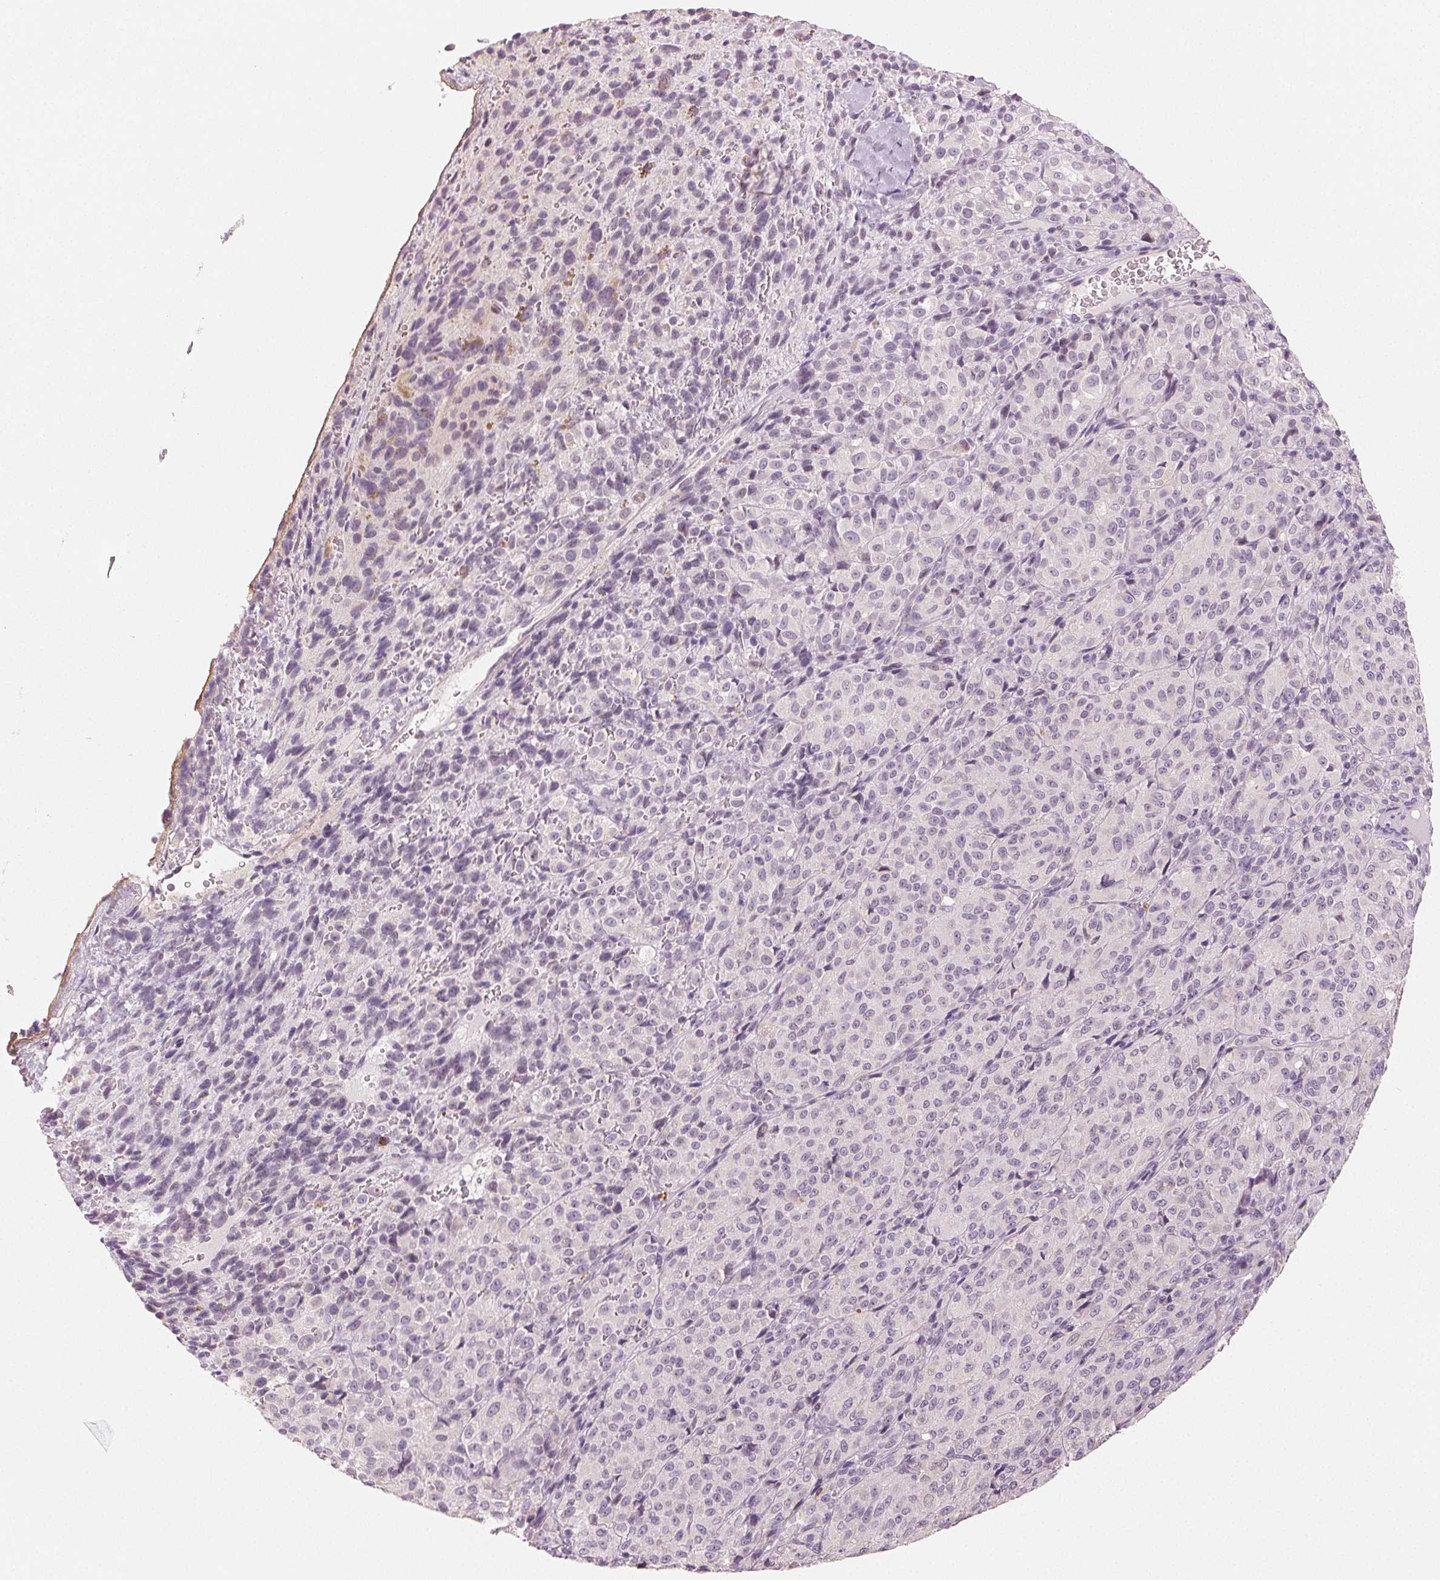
{"staining": {"intensity": "negative", "quantity": "none", "location": "none"}, "tissue": "melanoma", "cell_type": "Tumor cells", "image_type": "cancer", "snomed": [{"axis": "morphology", "description": "Malignant melanoma, Metastatic site"}, {"axis": "topography", "description": "Brain"}], "caption": "An immunohistochemistry (IHC) histopathology image of melanoma is shown. There is no staining in tumor cells of melanoma. (DAB (3,3'-diaminobenzidine) immunohistochemistry, high magnification).", "gene": "MAP1LC3A", "patient": {"sex": "female", "age": 56}}